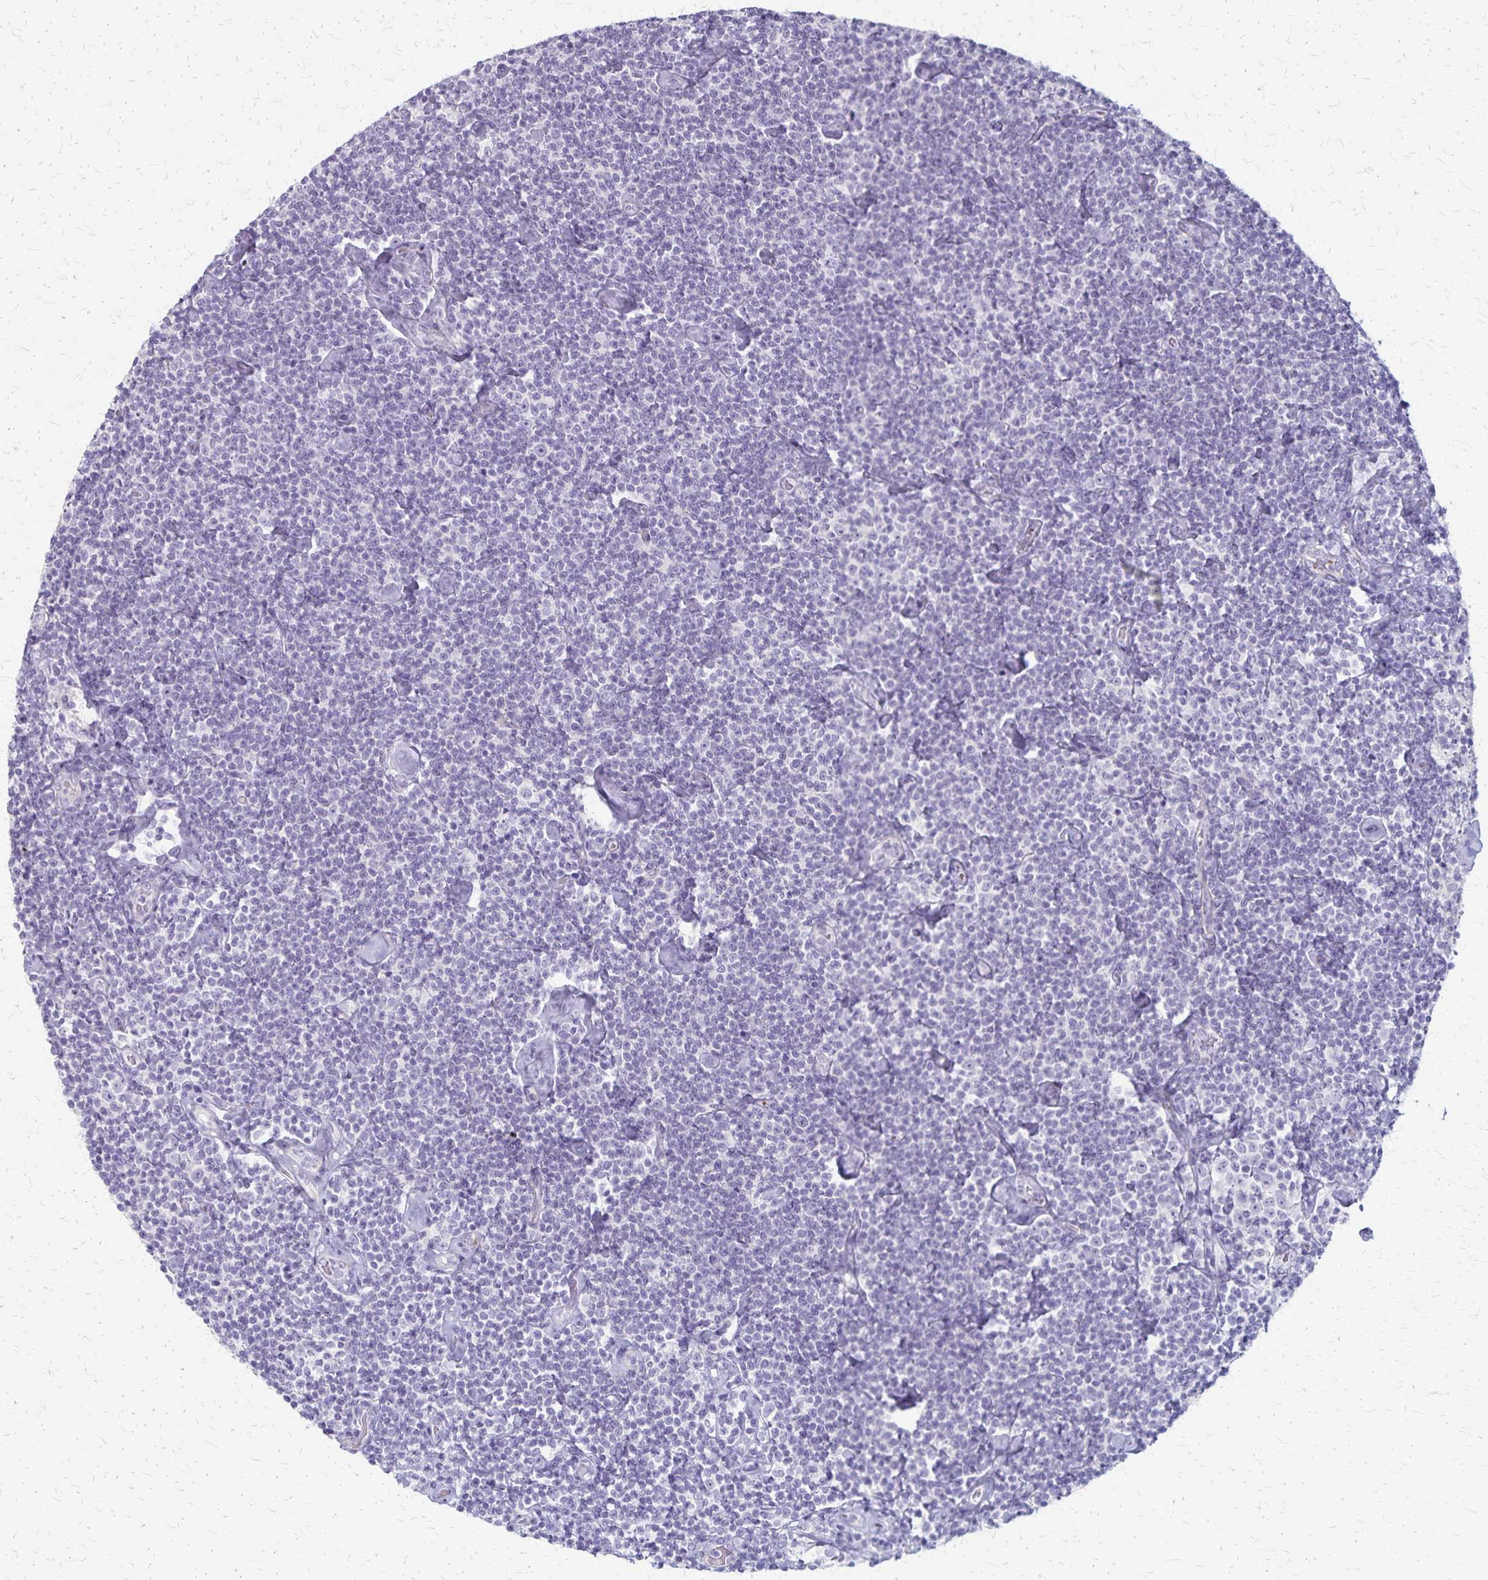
{"staining": {"intensity": "negative", "quantity": "none", "location": "none"}, "tissue": "lymphoma", "cell_type": "Tumor cells", "image_type": "cancer", "snomed": [{"axis": "morphology", "description": "Malignant lymphoma, non-Hodgkin's type, Low grade"}, {"axis": "topography", "description": "Lymph node"}], "caption": "The photomicrograph reveals no staining of tumor cells in malignant lymphoma, non-Hodgkin's type (low-grade). The staining was performed using DAB to visualize the protein expression in brown, while the nuclei were stained in blue with hematoxylin (Magnification: 20x).", "gene": "RASL10B", "patient": {"sex": "male", "age": 81}}